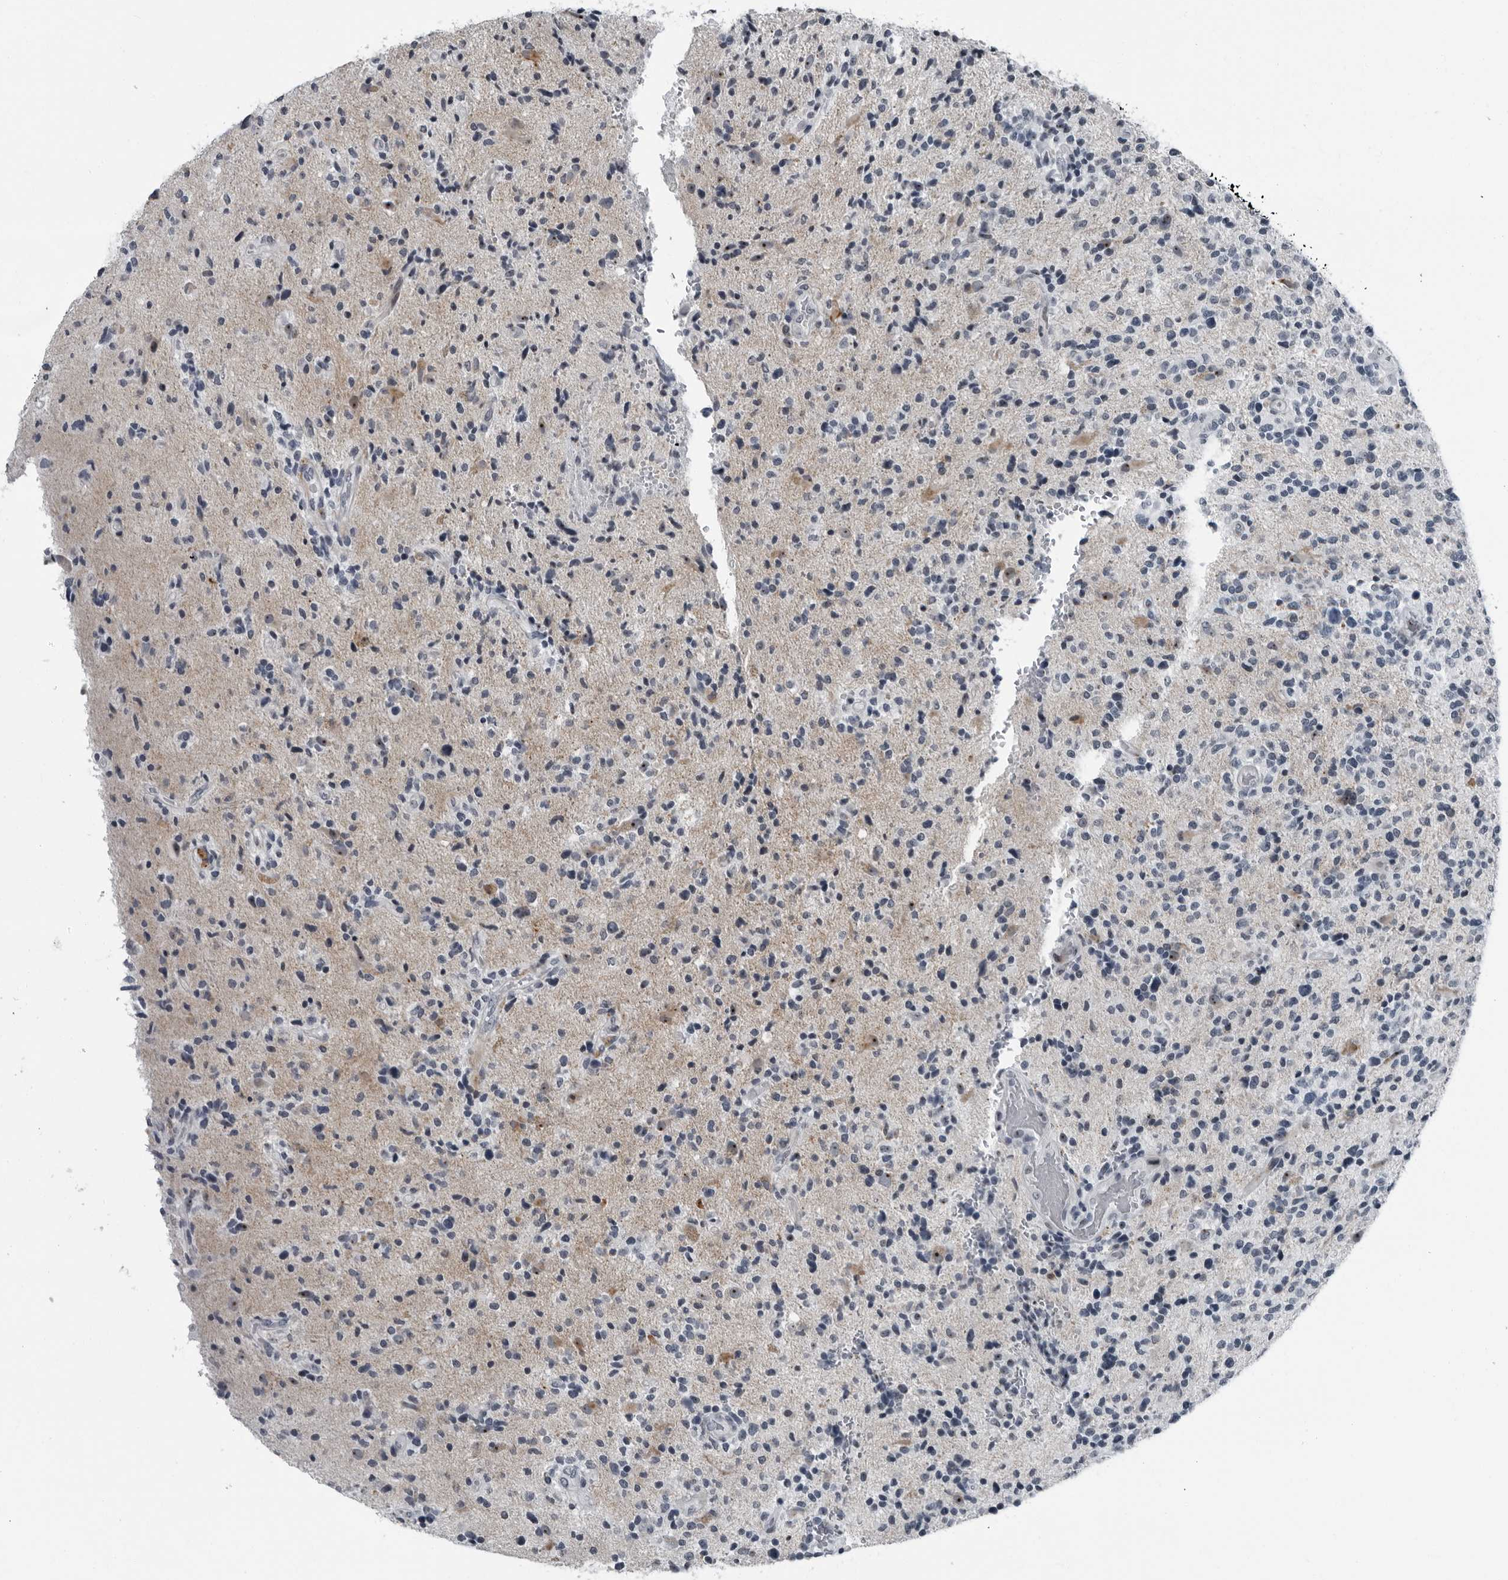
{"staining": {"intensity": "negative", "quantity": "none", "location": "none"}, "tissue": "glioma", "cell_type": "Tumor cells", "image_type": "cancer", "snomed": [{"axis": "morphology", "description": "Glioma, malignant, High grade"}, {"axis": "topography", "description": "Brain"}], "caption": "This is an immunohistochemistry image of human high-grade glioma (malignant). There is no expression in tumor cells.", "gene": "PDCD11", "patient": {"sex": "male", "age": 72}}